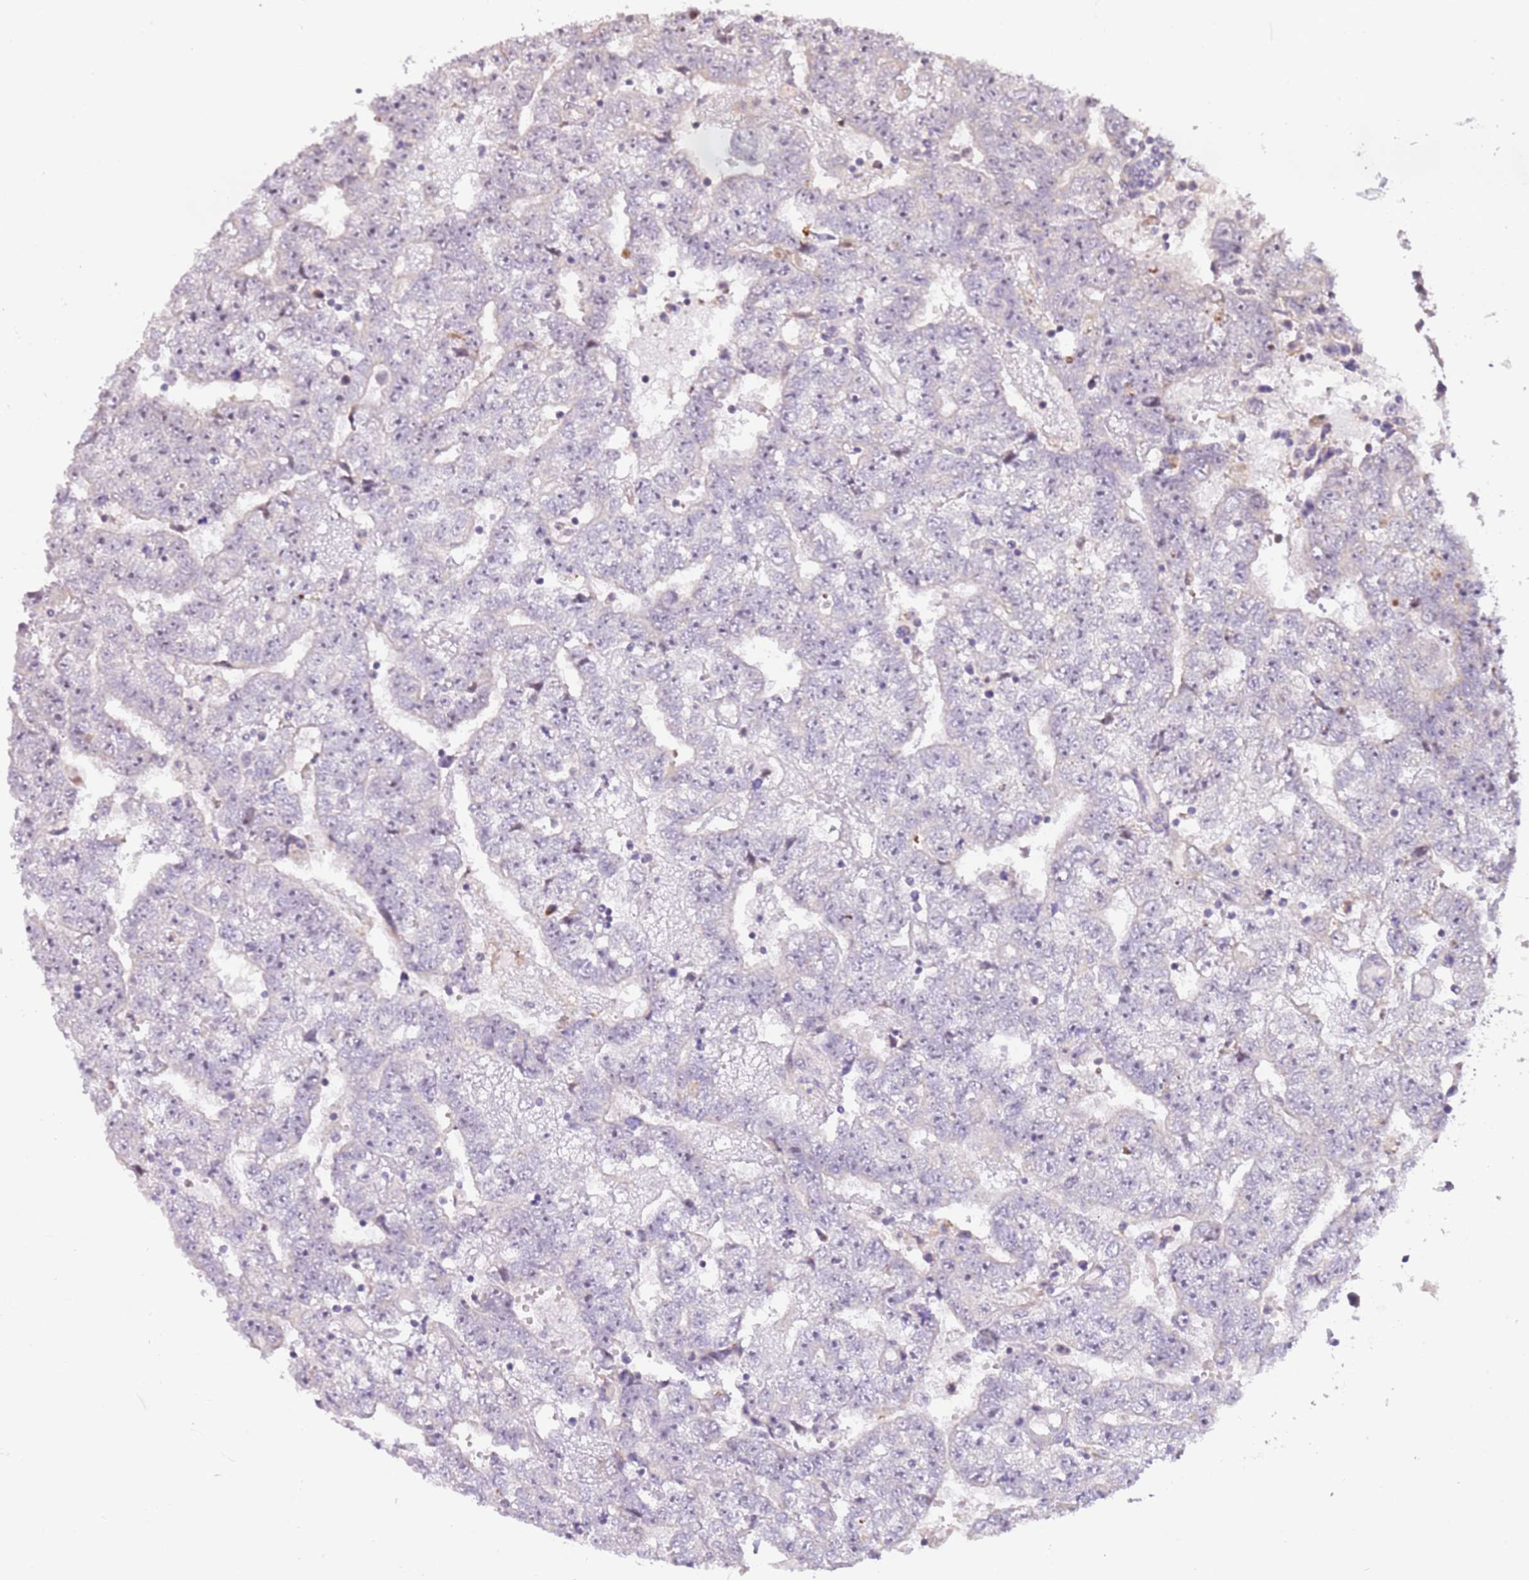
{"staining": {"intensity": "negative", "quantity": "none", "location": "none"}, "tissue": "testis cancer", "cell_type": "Tumor cells", "image_type": "cancer", "snomed": [{"axis": "morphology", "description": "Carcinoma, Embryonal, NOS"}, {"axis": "topography", "description": "Testis"}], "caption": "IHC of testis cancer (embryonal carcinoma) reveals no staining in tumor cells.", "gene": "UCMA", "patient": {"sex": "male", "age": 25}}